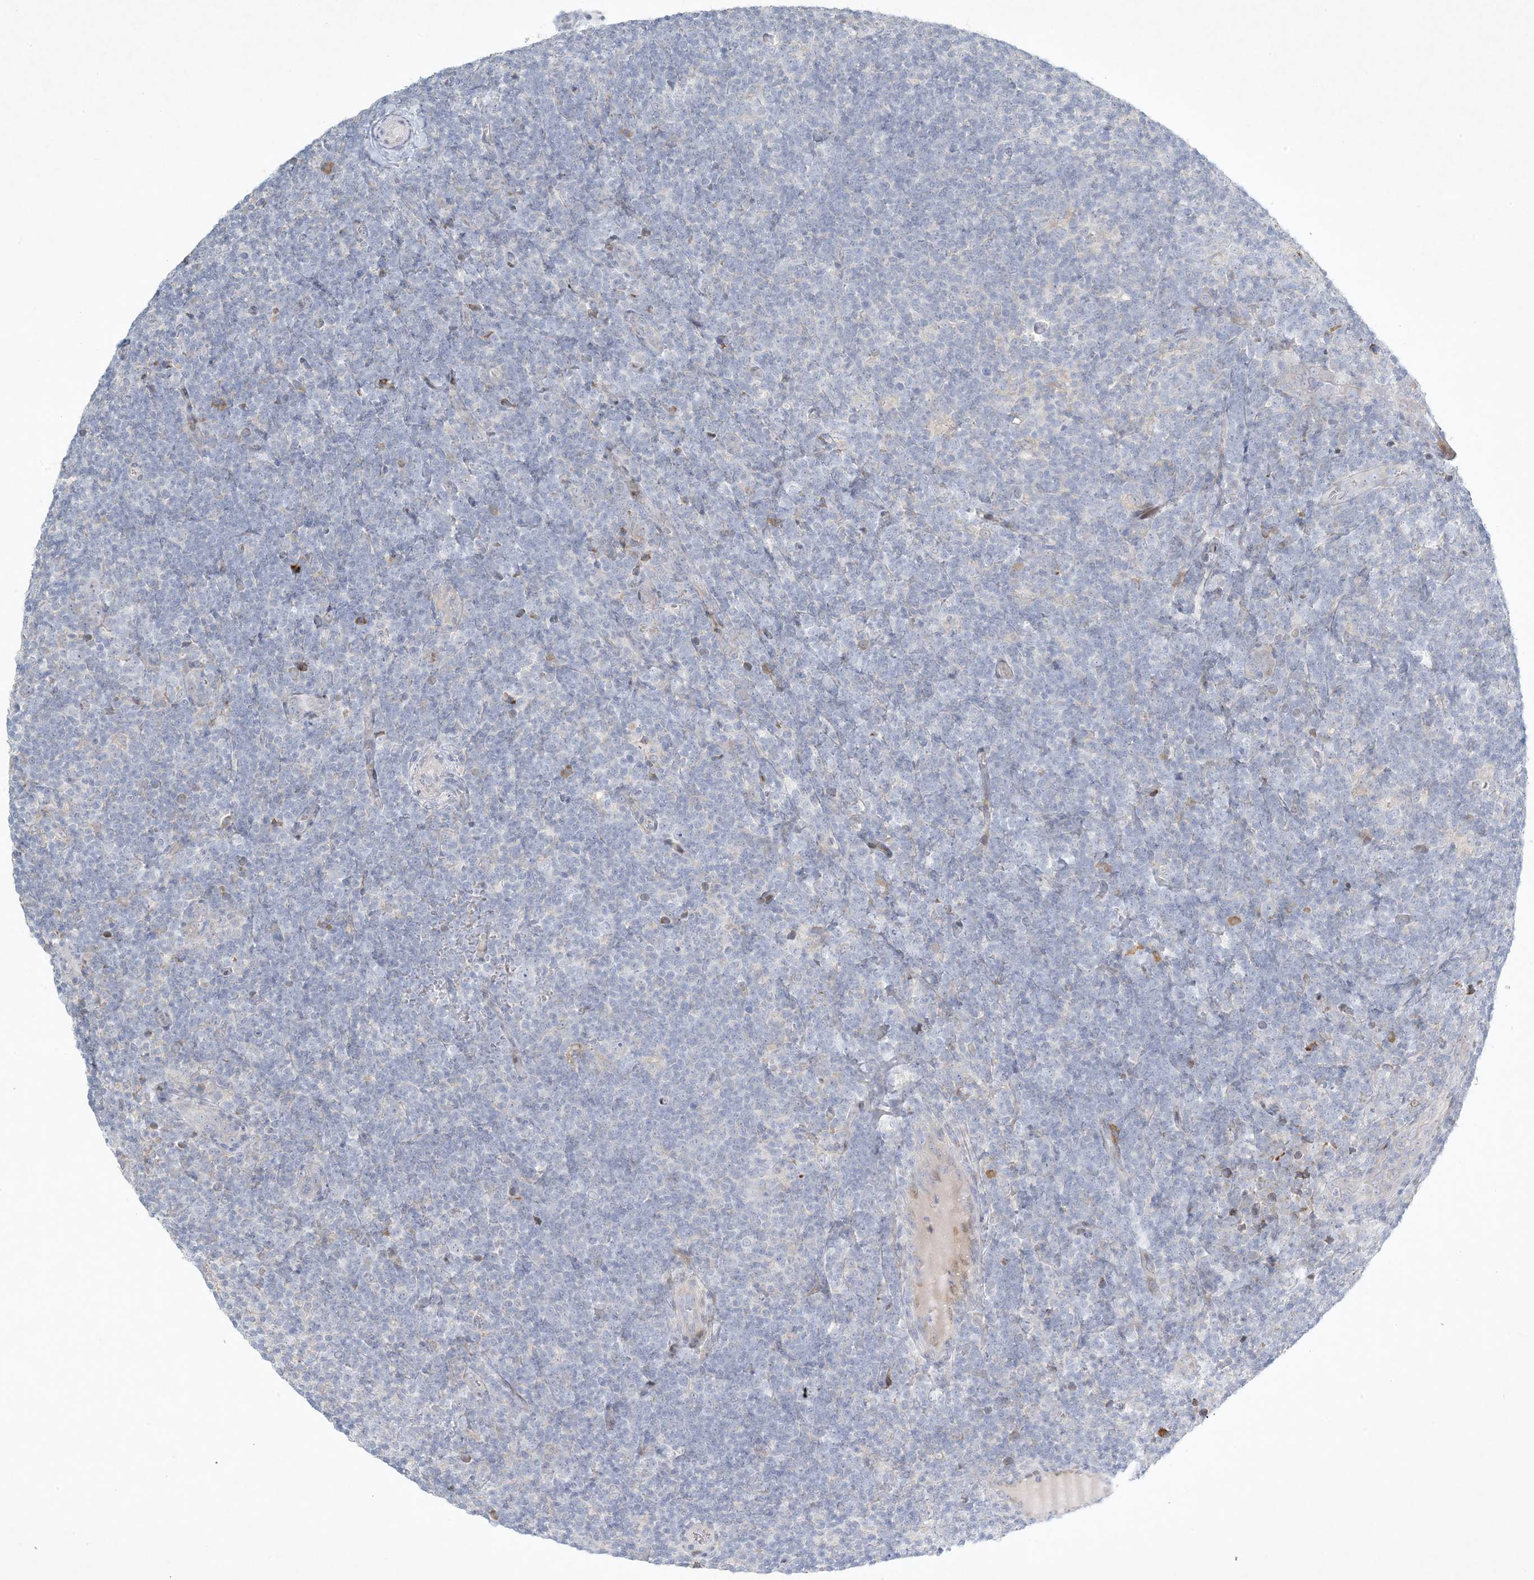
{"staining": {"intensity": "negative", "quantity": "none", "location": "none"}, "tissue": "lymphoma", "cell_type": "Tumor cells", "image_type": "cancer", "snomed": [{"axis": "morphology", "description": "Hodgkin's disease, NOS"}, {"axis": "topography", "description": "Lymph node"}], "caption": "High power microscopy micrograph of an immunohistochemistry (IHC) histopathology image of lymphoma, revealing no significant expression in tumor cells.", "gene": "ZNF385D", "patient": {"sex": "female", "age": 57}}